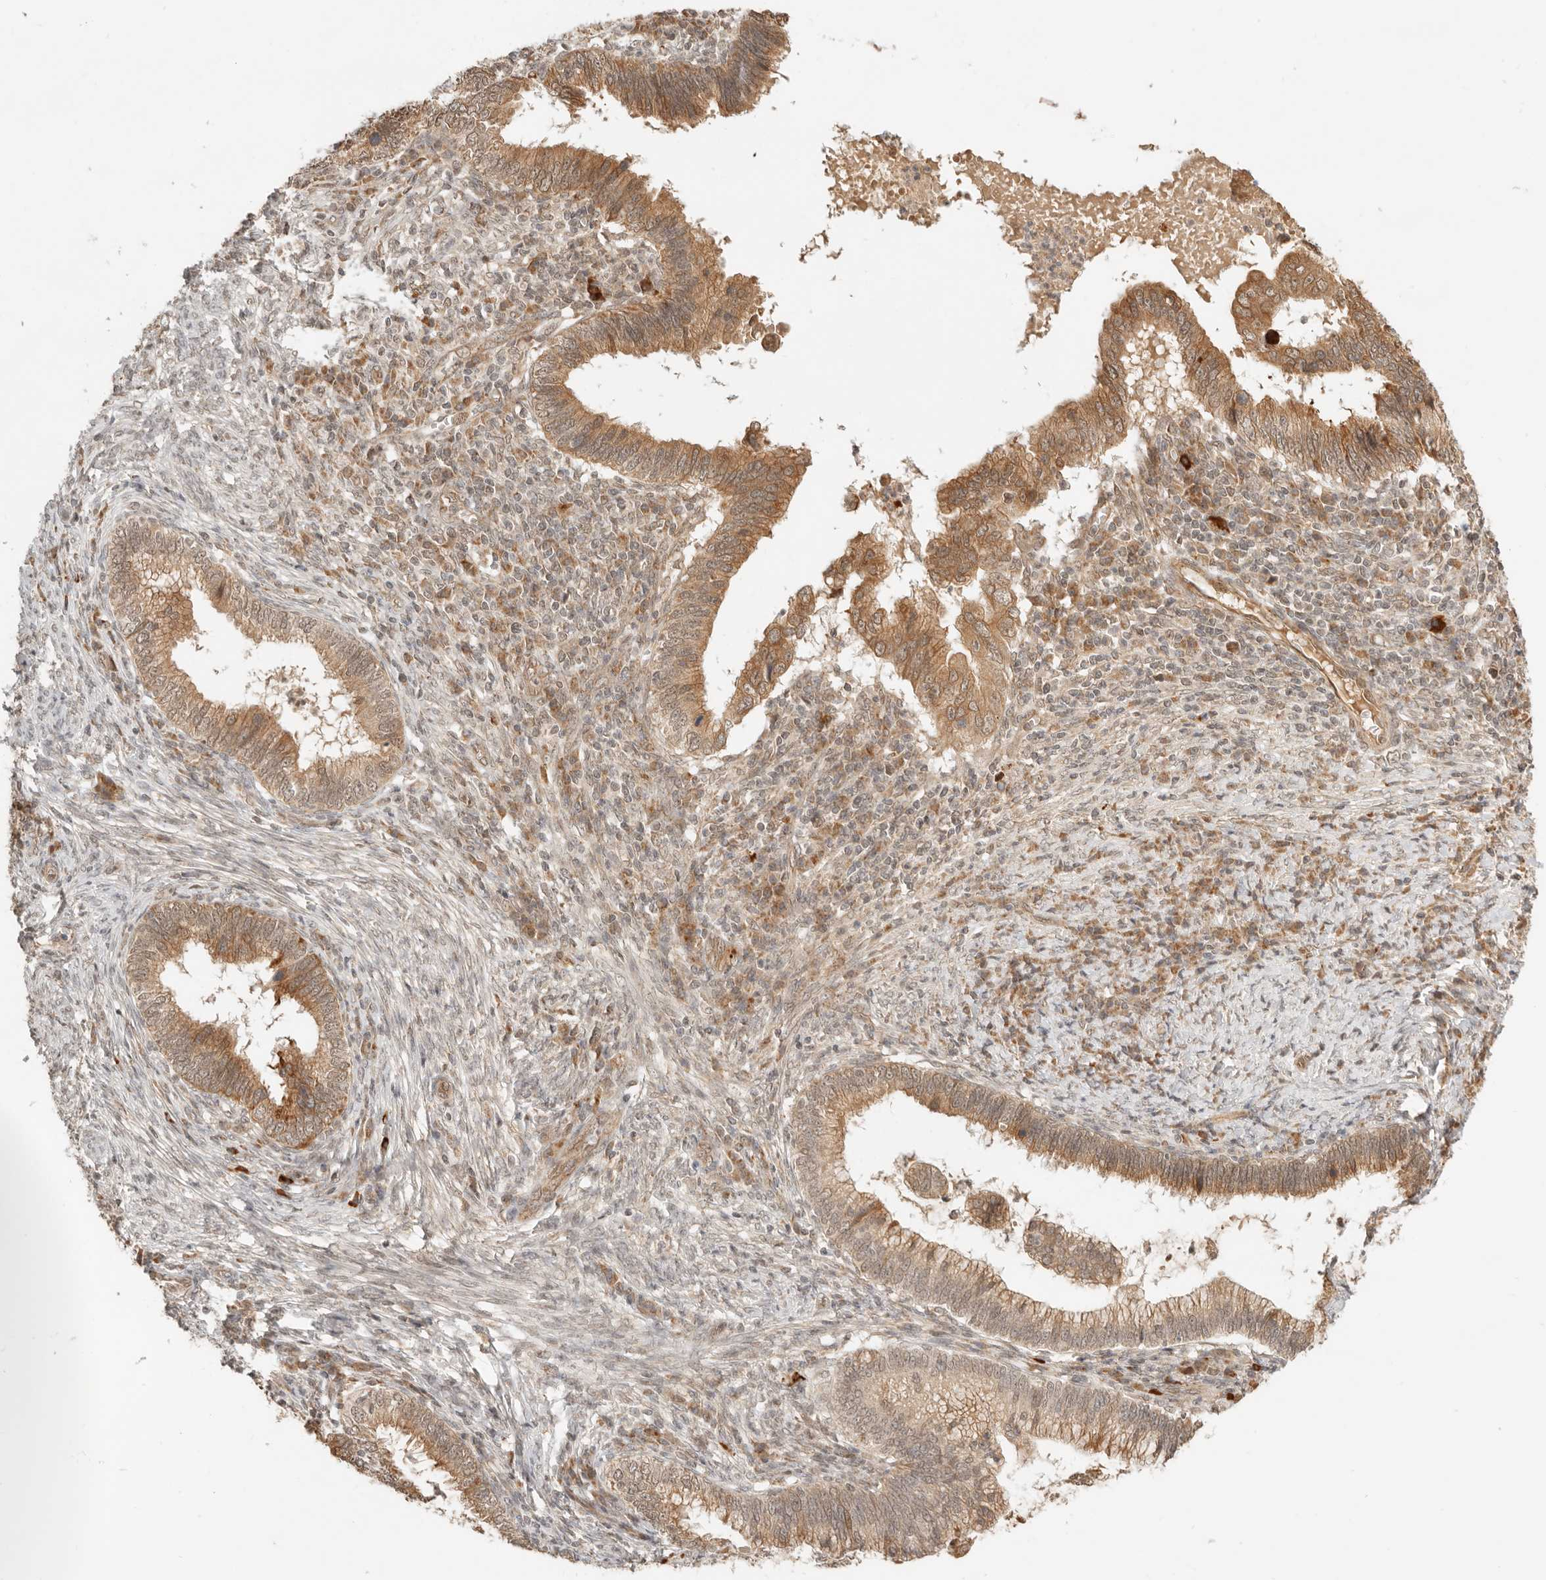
{"staining": {"intensity": "moderate", "quantity": ">75%", "location": "cytoplasmic/membranous,nuclear"}, "tissue": "cervical cancer", "cell_type": "Tumor cells", "image_type": "cancer", "snomed": [{"axis": "morphology", "description": "Adenocarcinoma, NOS"}, {"axis": "topography", "description": "Cervix"}], "caption": "There is medium levels of moderate cytoplasmic/membranous and nuclear positivity in tumor cells of cervical cancer, as demonstrated by immunohistochemical staining (brown color).", "gene": "BAALC", "patient": {"sex": "female", "age": 36}}